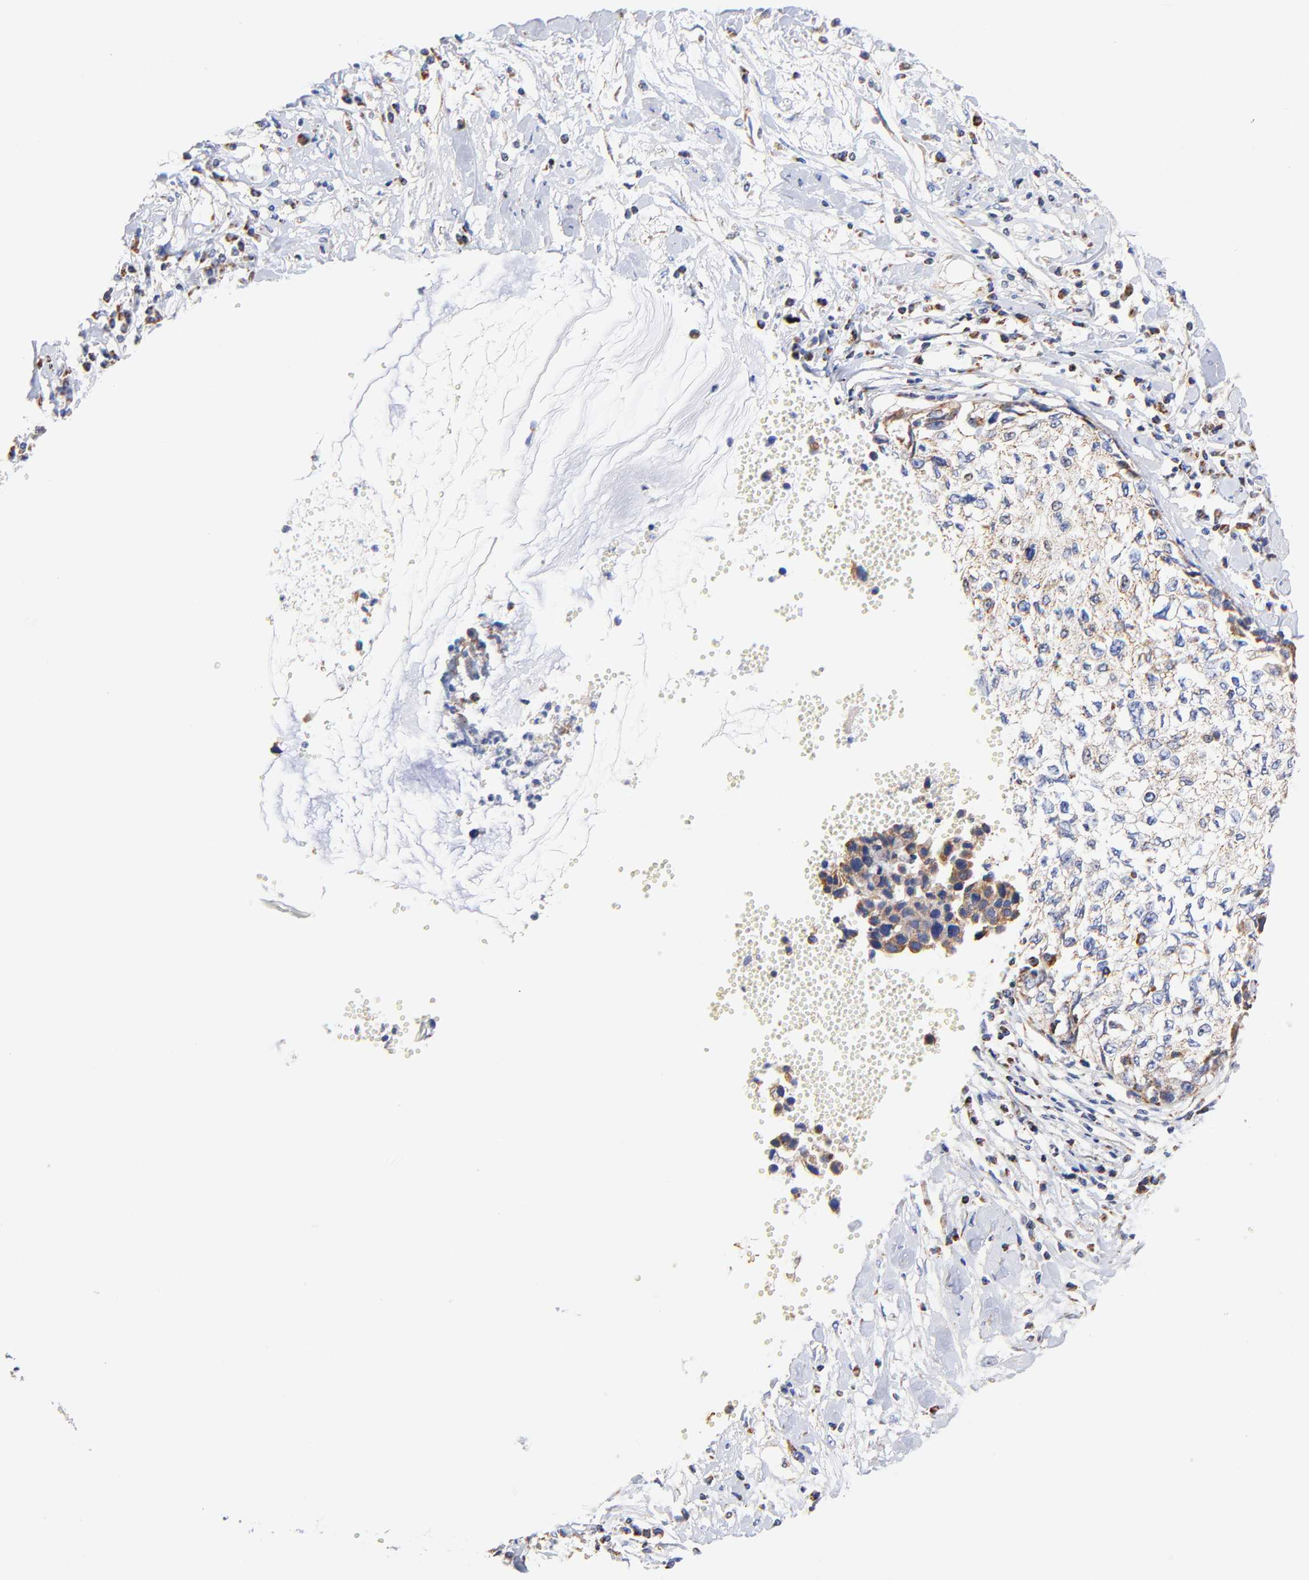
{"staining": {"intensity": "moderate", "quantity": "25%-75%", "location": "cytoplasmic/membranous"}, "tissue": "cervical cancer", "cell_type": "Tumor cells", "image_type": "cancer", "snomed": [{"axis": "morphology", "description": "Normal tissue, NOS"}, {"axis": "morphology", "description": "Squamous cell carcinoma, NOS"}, {"axis": "topography", "description": "Cervix"}], "caption": "Immunohistochemistry (IHC) (DAB) staining of human cervical cancer demonstrates moderate cytoplasmic/membranous protein staining in approximately 25%-75% of tumor cells.", "gene": "ATP5F1D", "patient": {"sex": "female", "age": 45}}